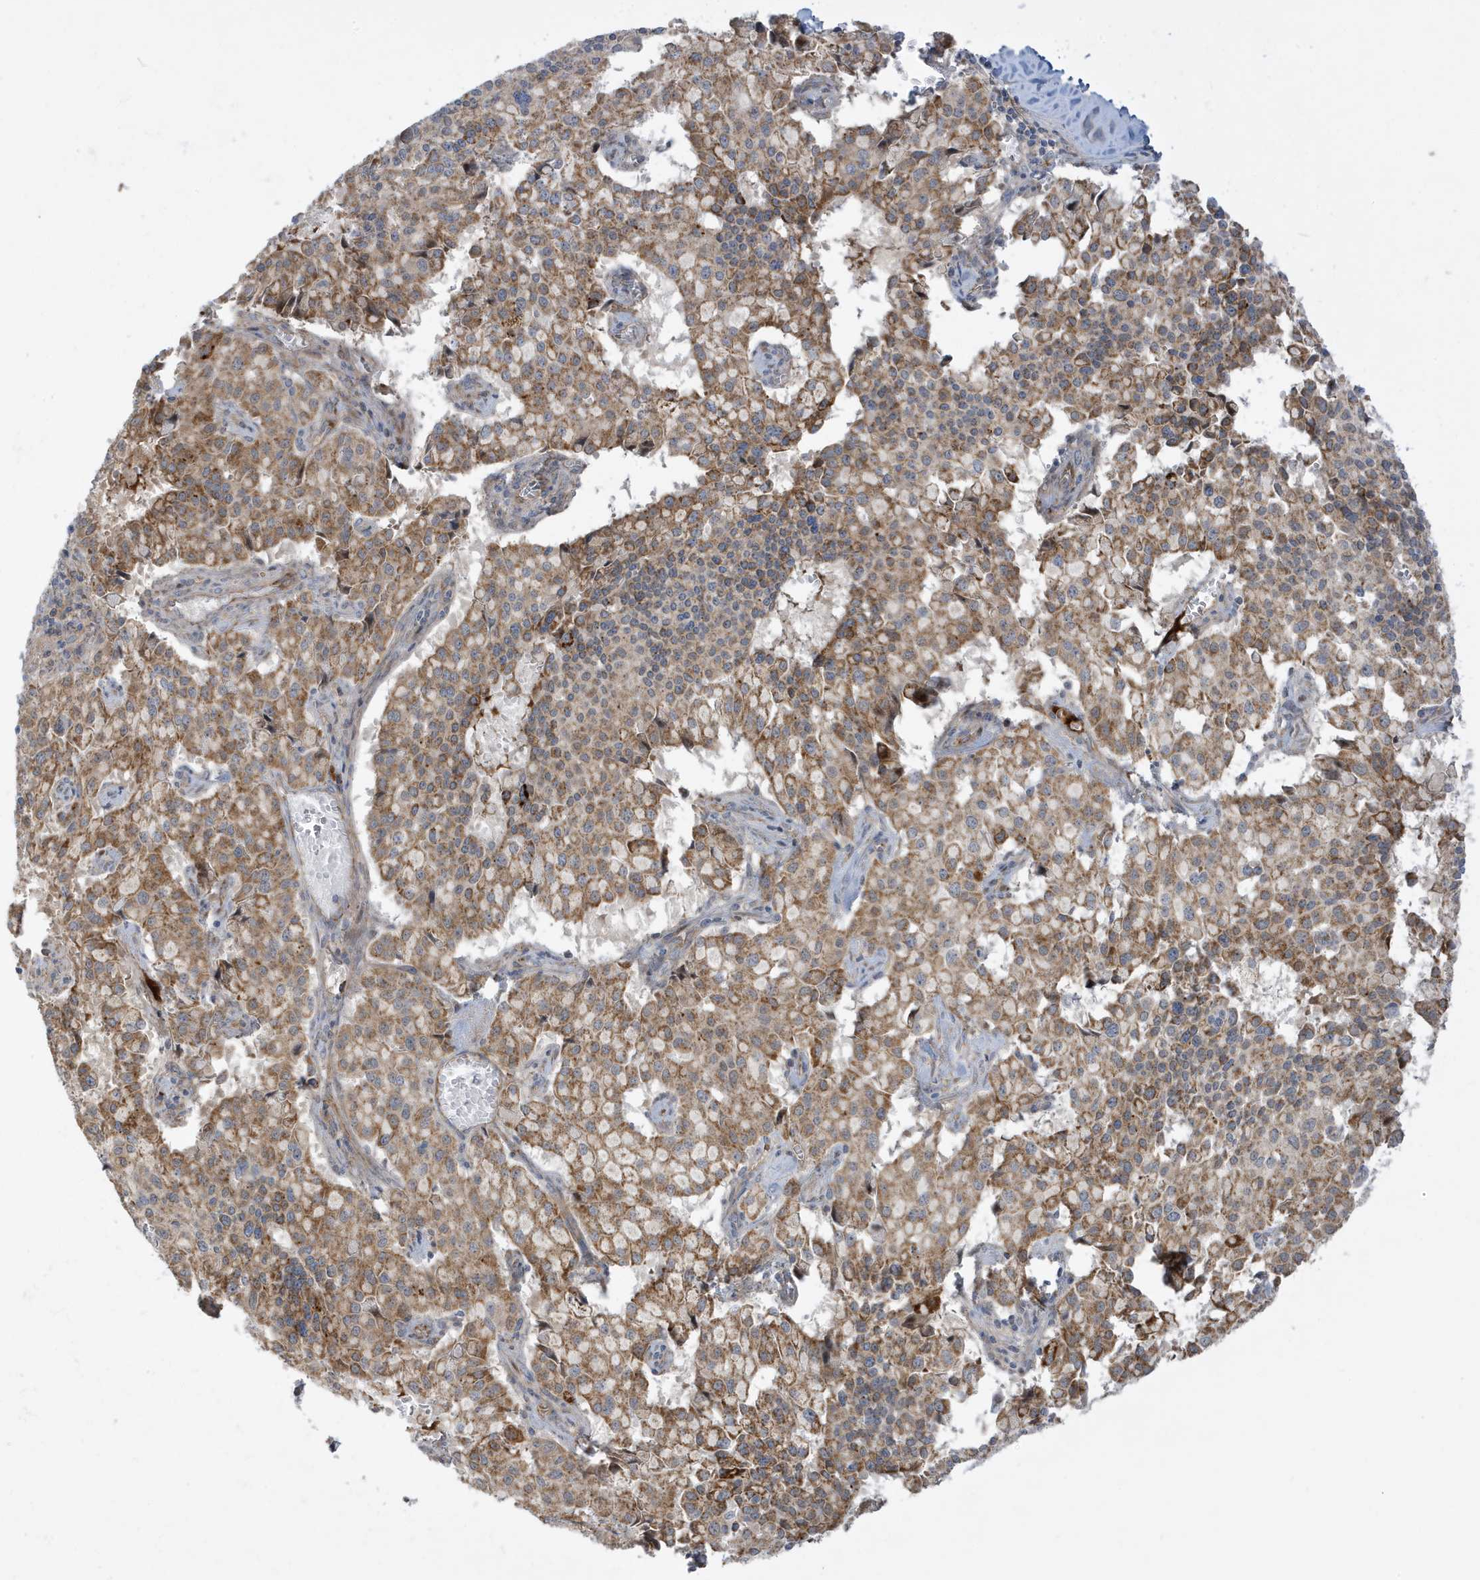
{"staining": {"intensity": "moderate", "quantity": ">75%", "location": "cytoplasmic/membranous"}, "tissue": "pancreatic cancer", "cell_type": "Tumor cells", "image_type": "cancer", "snomed": [{"axis": "morphology", "description": "Adenocarcinoma, NOS"}, {"axis": "topography", "description": "Pancreas"}], "caption": "Protein staining of pancreatic adenocarcinoma tissue reveals moderate cytoplasmic/membranous positivity in approximately >75% of tumor cells.", "gene": "IFT57", "patient": {"sex": "male", "age": 65}}